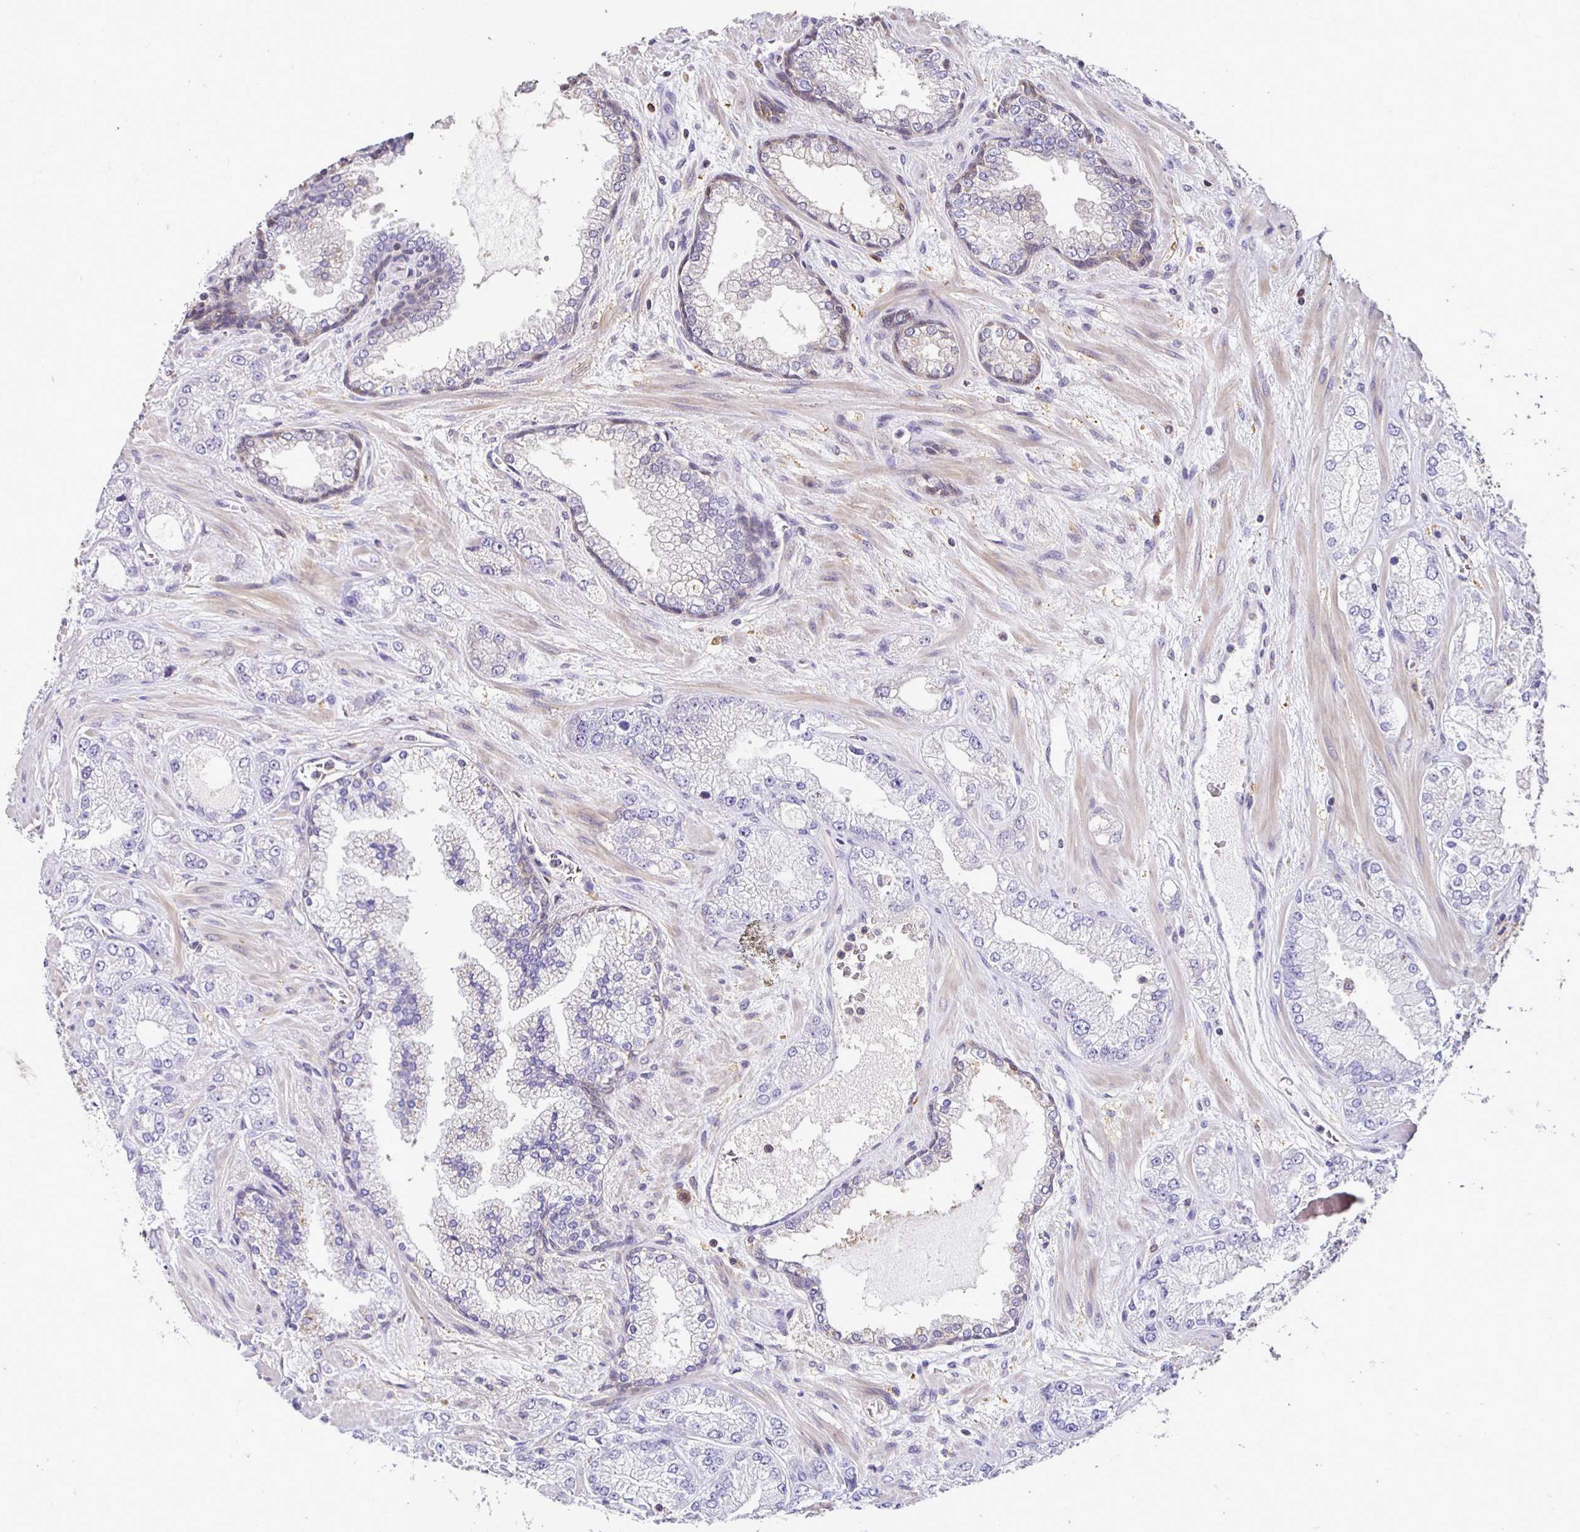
{"staining": {"intensity": "negative", "quantity": "none", "location": "none"}, "tissue": "prostate cancer", "cell_type": "Tumor cells", "image_type": "cancer", "snomed": [{"axis": "morphology", "description": "Normal tissue, NOS"}, {"axis": "morphology", "description": "Adenocarcinoma, High grade"}, {"axis": "topography", "description": "Prostate"}, {"axis": "topography", "description": "Peripheral nerve tissue"}], "caption": "A high-resolution photomicrograph shows IHC staining of adenocarcinoma (high-grade) (prostate), which displays no significant staining in tumor cells.", "gene": "SHISA4", "patient": {"sex": "male", "age": 68}}